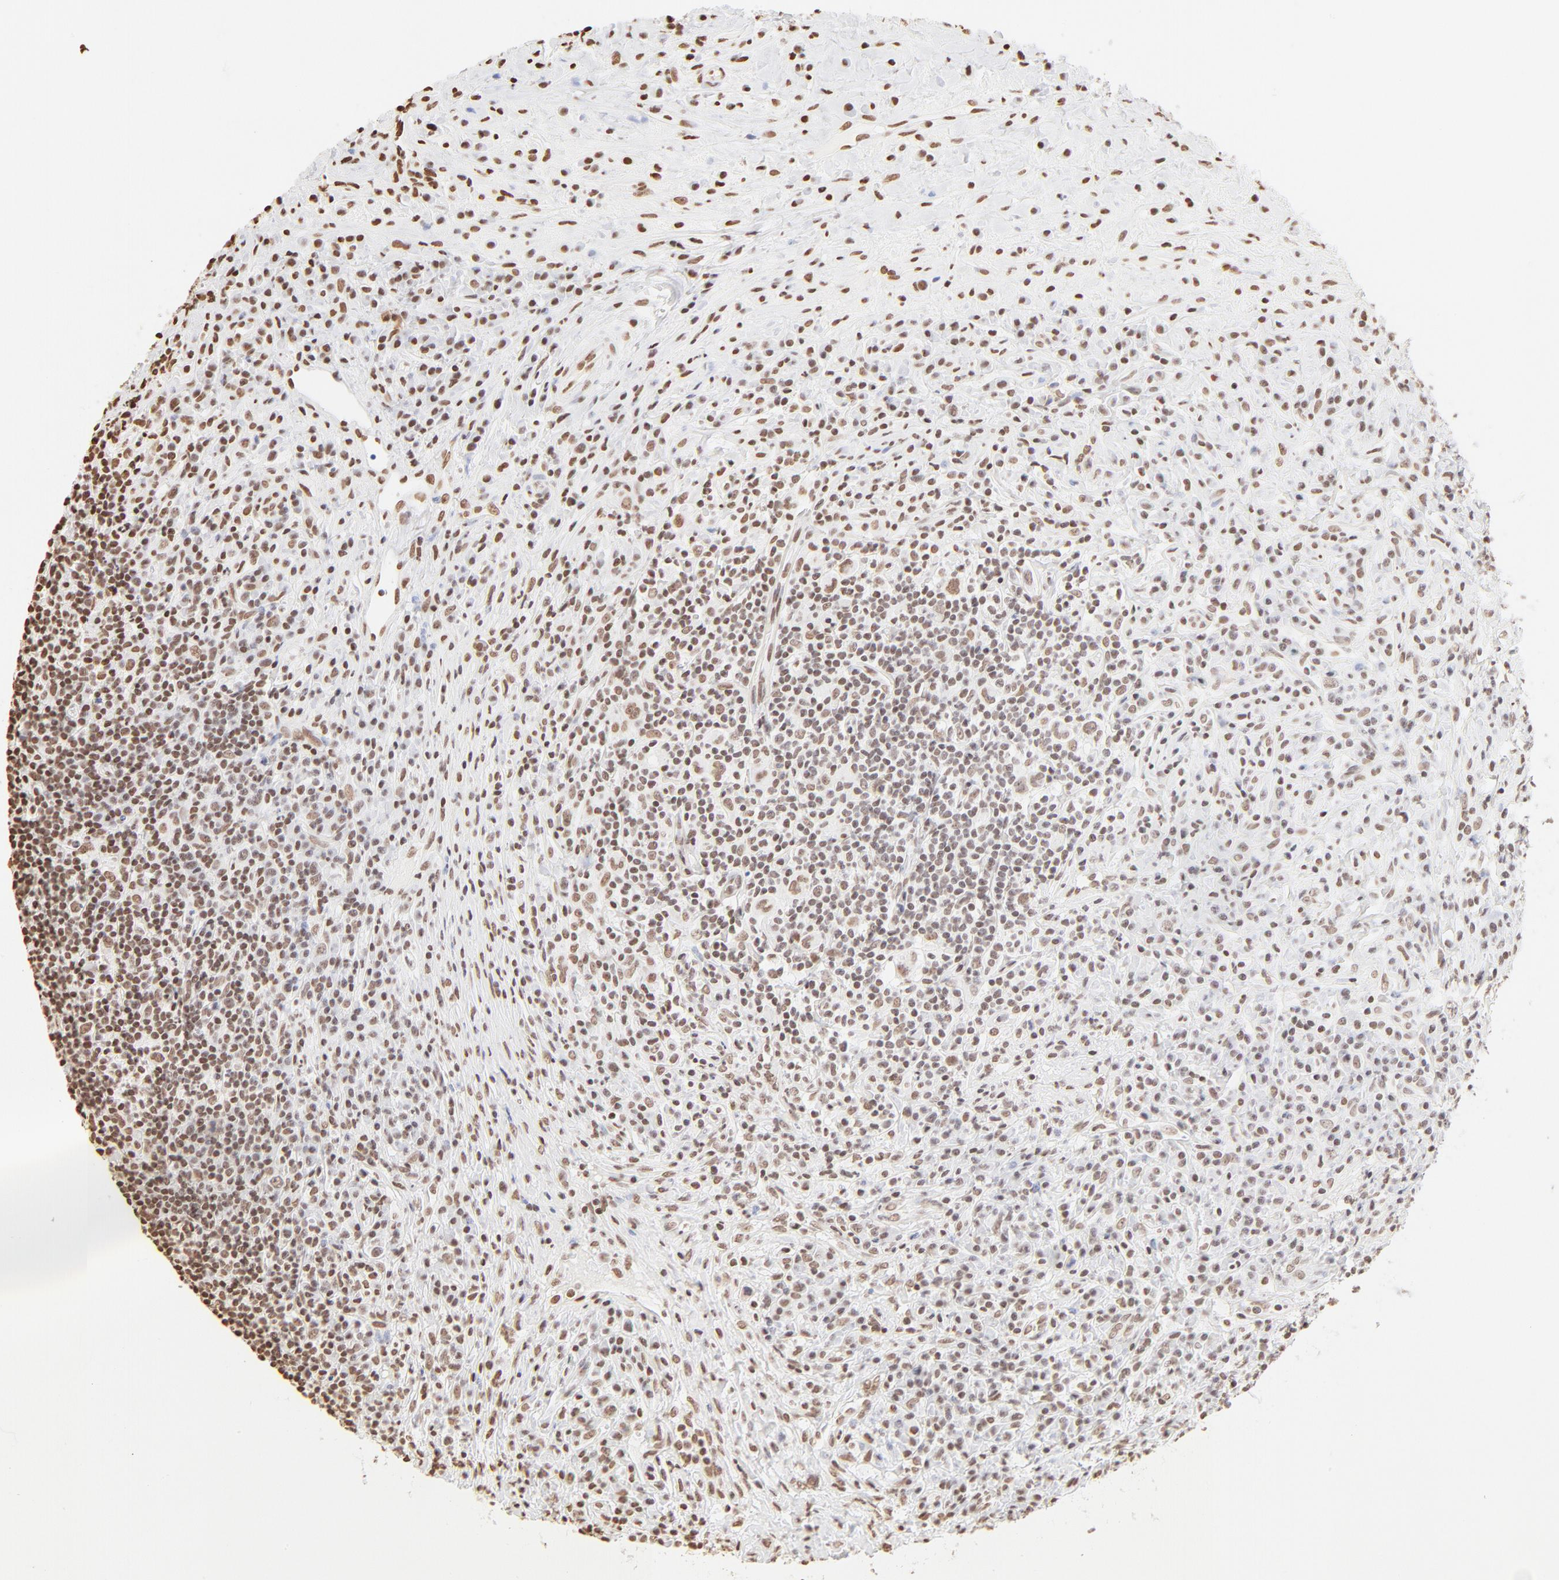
{"staining": {"intensity": "strong", "quantity": ">75%", "location": "nuclear"}, "tissue": "lymphoma", "cell_type": "Tumor cells", "image_type": "cancer", "snomed": [{"axis": "morphology", "description": "Hodgkin's disease, NOS"}, {"axis": "topography", "description": "Lymph node"}], "caption": "Protein expression analysis of human lymphoma reveals strong nuclear staining in approximately >75% of tumor cells.", "gene": "ZNF540", "patient": {"sex": "female", "age": 25}}